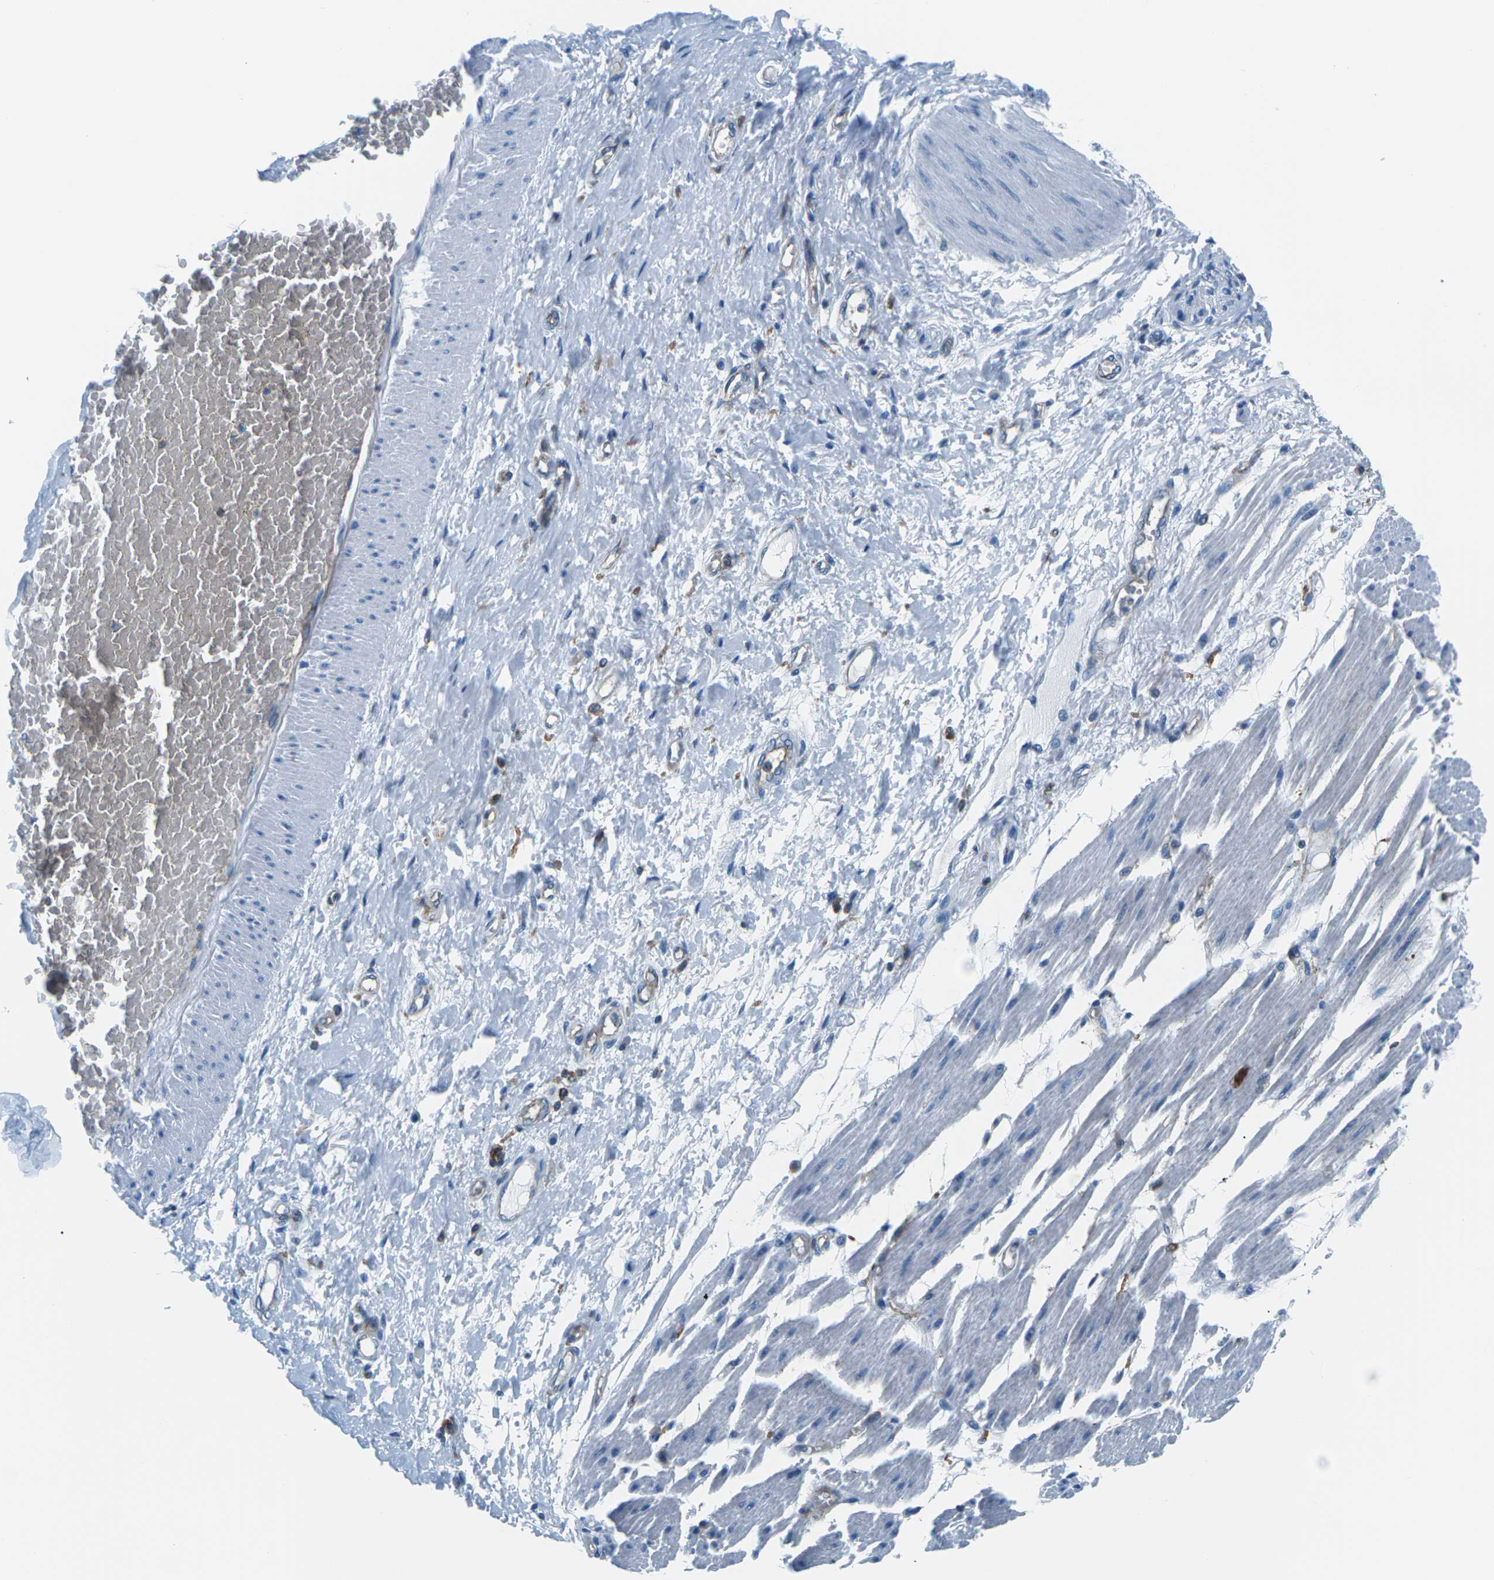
{"staining": {"intensity": "negative", "quantity": "none", "location": "none"}, "tissue": "adipose tissue", "cell_type": "Adipocytes", "image_type": "normal", "snomed": [{"axis": "morphology", "description": "Normal tissue, NOS"}, {"axis": "morphology", "description": "Adenocarcinoma, NOS"}, {"axis": "topography", "description": "Esophagus"}], "caption": "A high-resolution histopathology image shows immunohistochemistry (IHC) staining of benign adipose tissue, which shows no significant staining in adipocytes. Brightfield microscopy of immunohistochemistry (IHC) stained with DAB (brown) and hematoxylin (blue), captured at high magnification.", "gene": "SOCS4", "patient": {"sex": "male", "age": 62}}